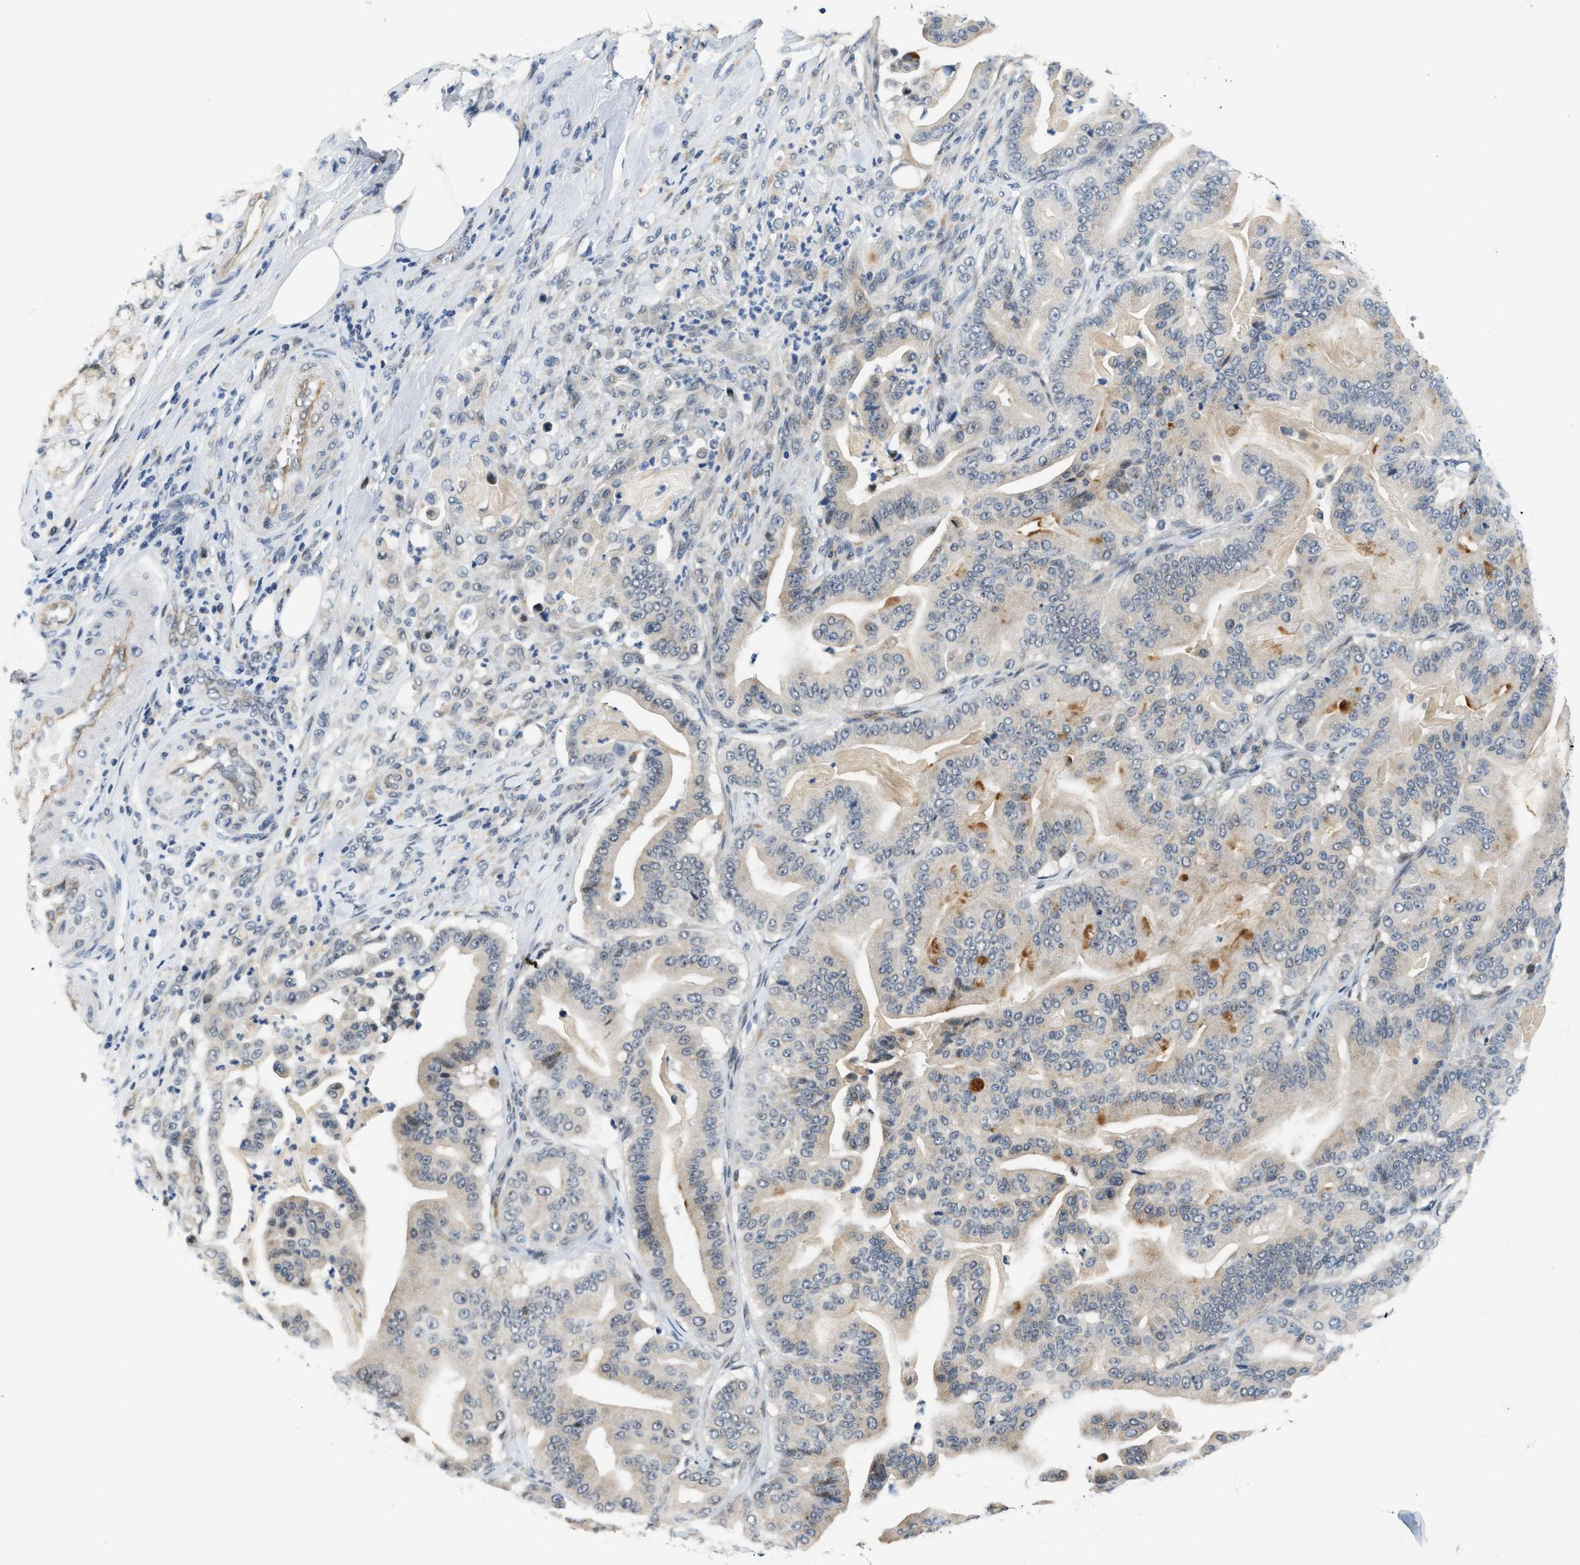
{"staining": {"intensity": "negative", "quantity": "none", "location": "none"}, "tissue": "pancreatic cancer", "cell_type": "Tumor cells", "image_type": "cancer", "snomed": [{"axis": "morphology", "description": "Adenocarcinoma, NOS"}, {"axis": "topography", "description": "Pancreas"}], "caption": "Tumor cells show no significant protein positivity in adenocarcinoma (pancreatic).", "gene": "PPM1H", "patient": {"sex": "male", "age": 63}}